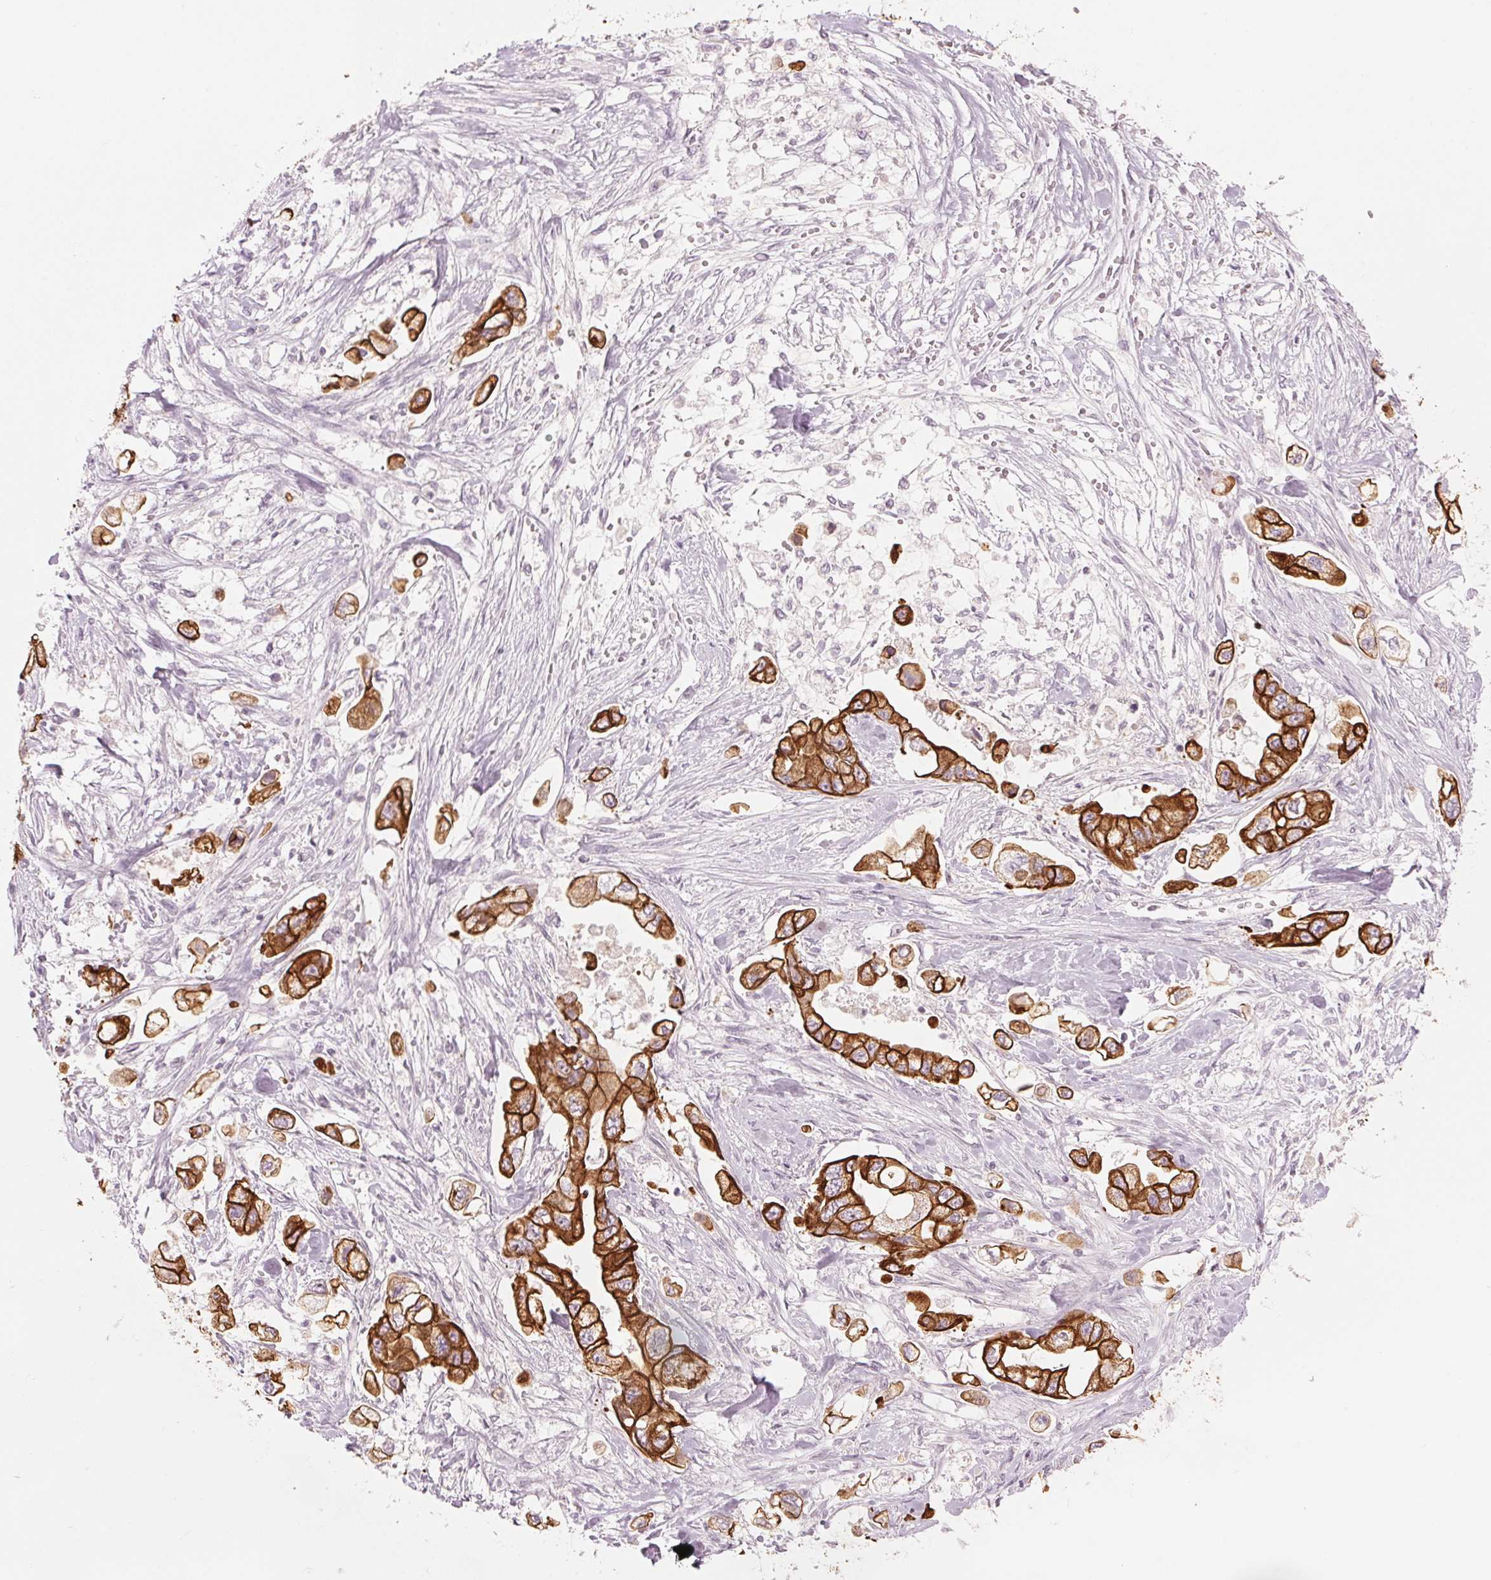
{"staining": {"intensity": "strong", "quantity": ">75%", "location": "cytoplasmic/membranous"}, "tissue": "stomach cancer", "cell_type": "Tumor cells", "image_type": "cancer", "snomed": [{"axis": "morphology", "description": "Adenocarcinoma, NOS"}, {"axis": "topography", "description": "Stomach"}], "caption": "Adenocarcinoma (stomach) was stained to show a protein in brown. There is high levels of strong cytoplasmic/membranous positivity in about >75% of tumor cells.", "gene": "SCTR", "patient": {"sex": "male", "age": 62}}